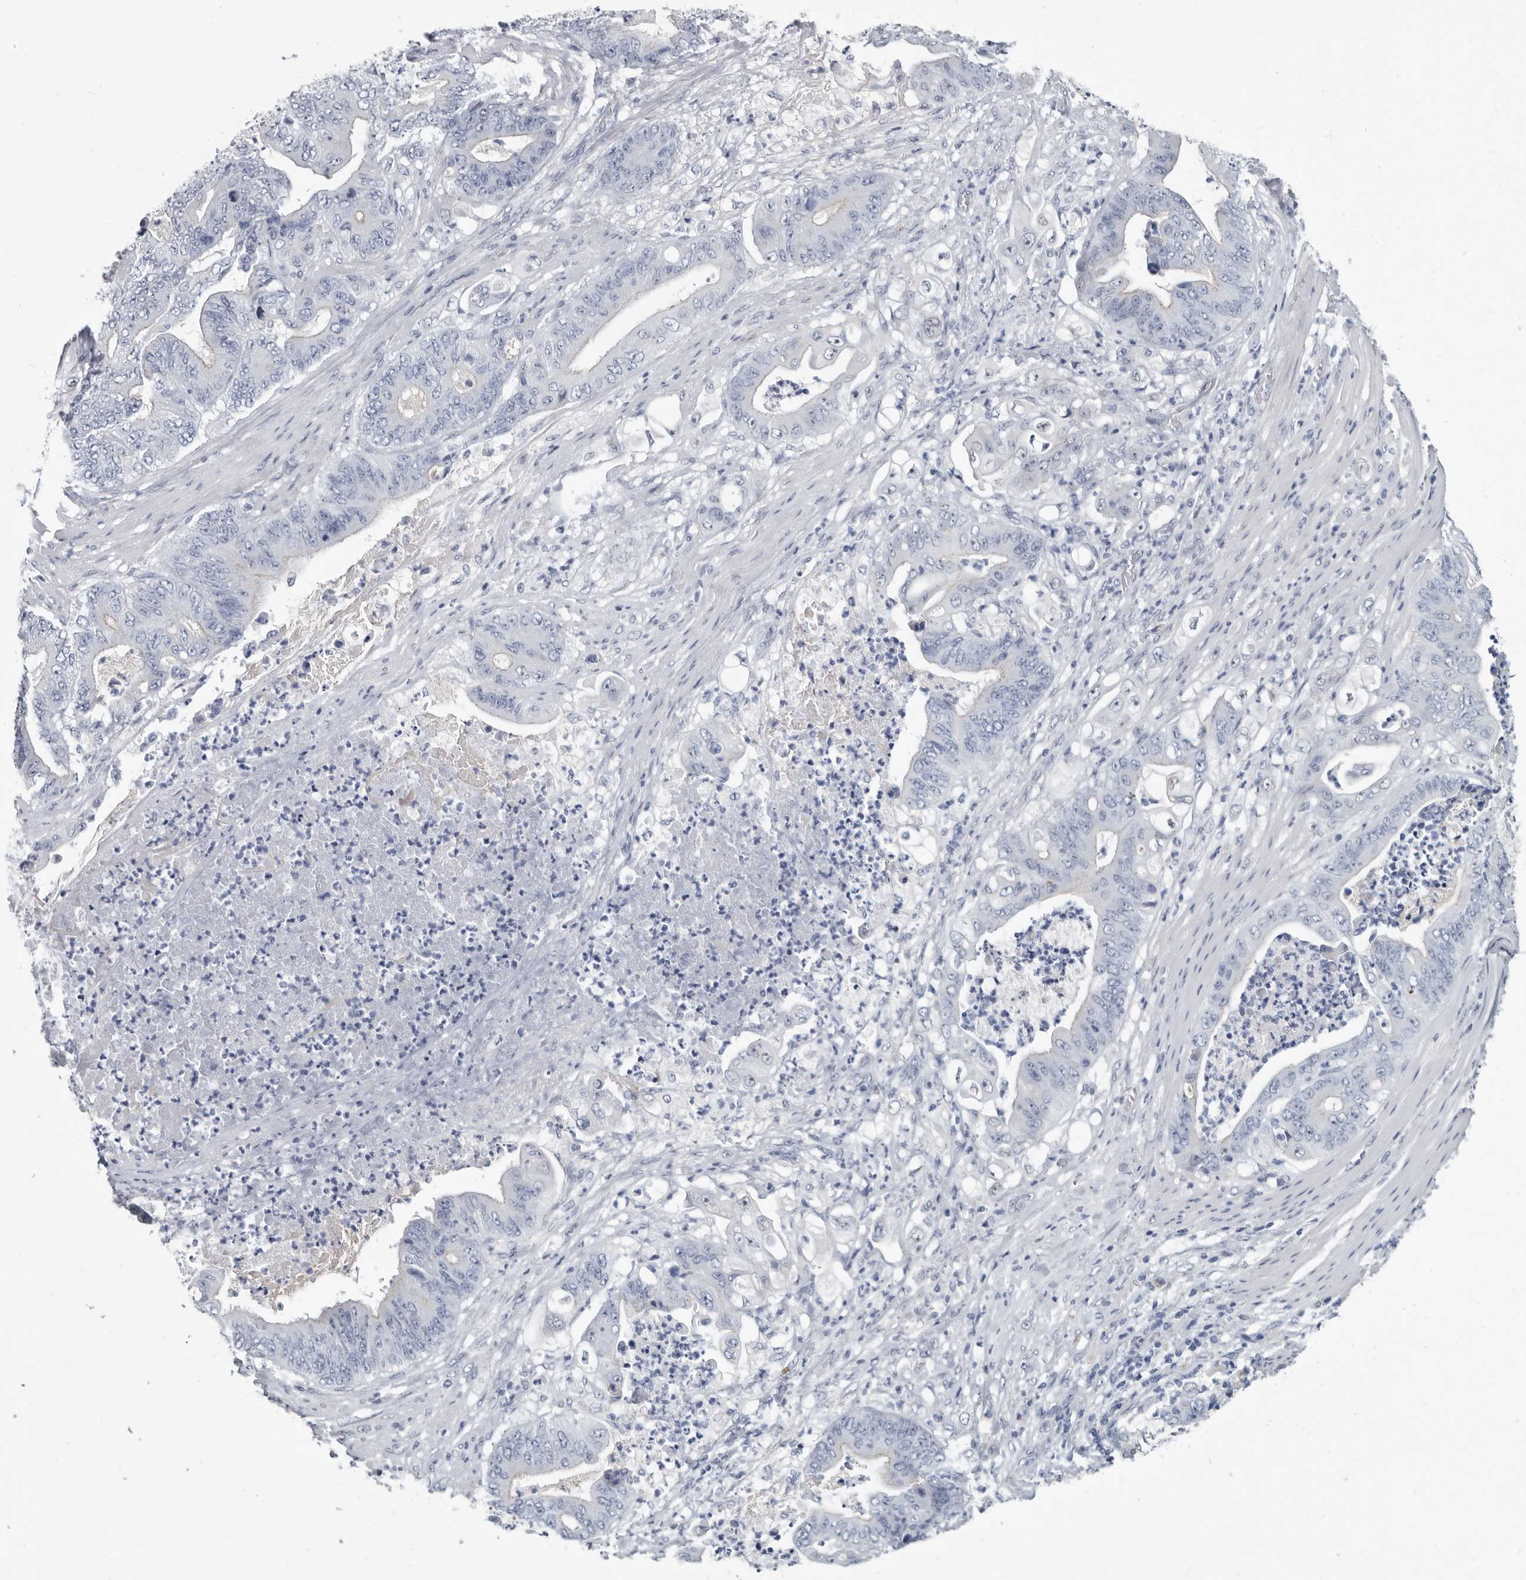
{"staining": {"intensity": "negative", "quantity": "none", "location": "none"}, "tissue": "stomach cancer", "cell_type": "Tumor cells", "image_type": "cancer", "snomed": [{"axis": "morphology", "description": "Adenocarcinoma, NOS"}, {"axis": "topography", "description": "Stomach"}], "caption": "The IHC image has no significant staining in tumor cells of stomach adenocarcinoma tissue.", "gene": "WRAP73", "patient": {"sex": "female", "age": 73}}